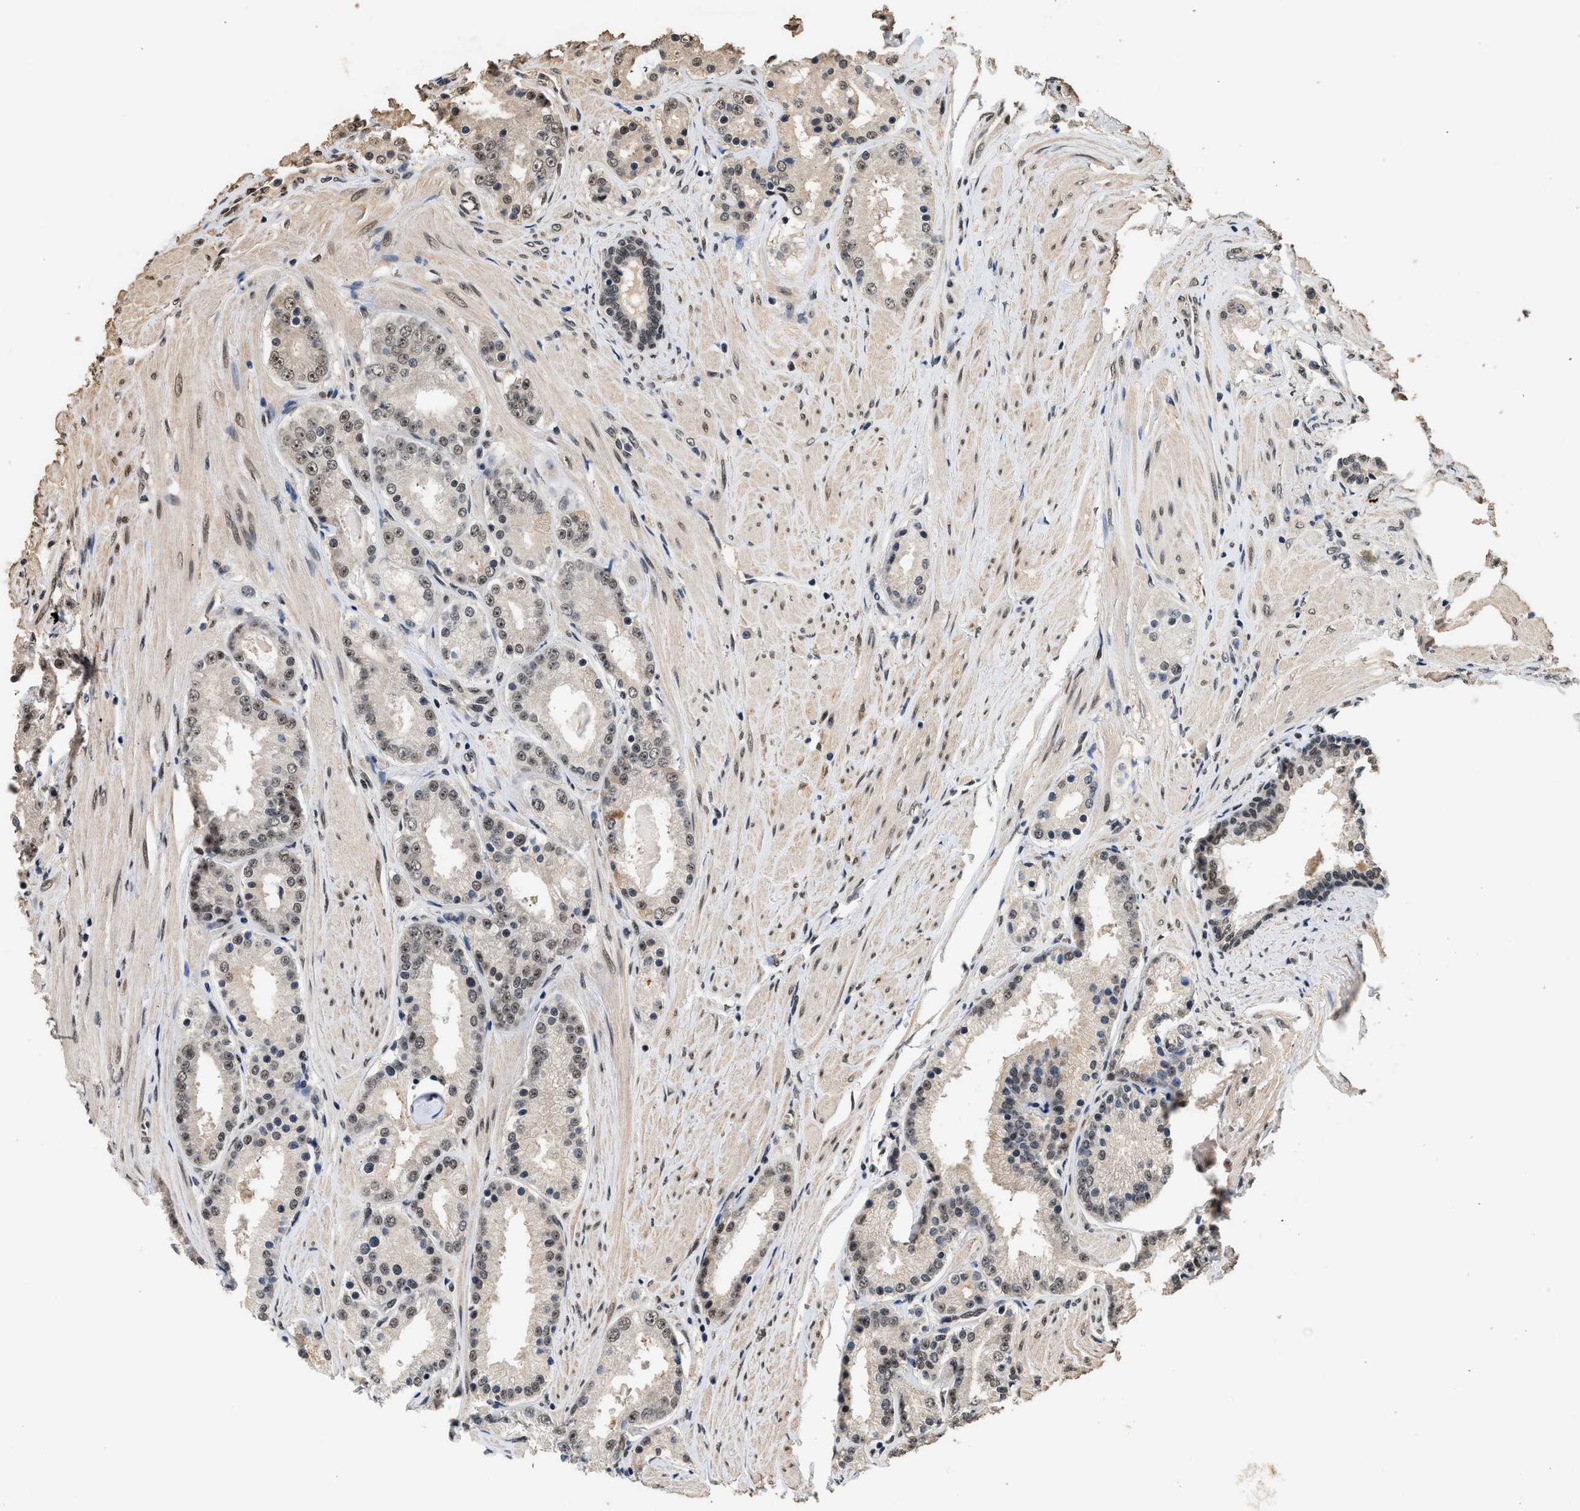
{"staining": {"intensity": "weak", "quantity": ">75%", "location": "nuclear"}, "tissue": "prostate cancer", "cell_type": "Tumor cells", "image_type": "cancer", "snomed": [{"axis": "morphology", "description": "Adenocarcinoma, Low grade"}, {"axis": "topography", "description": "Prostate"}], "caption": "About >75% of tumor cells in prostate adenocarcinoma (low-grade) exhibit weak nuclear protein expression as visualized by brown immunohistochemical staining.", "gene": "PPP4R3B", "patient": {"sex": "male", "age": 63}}